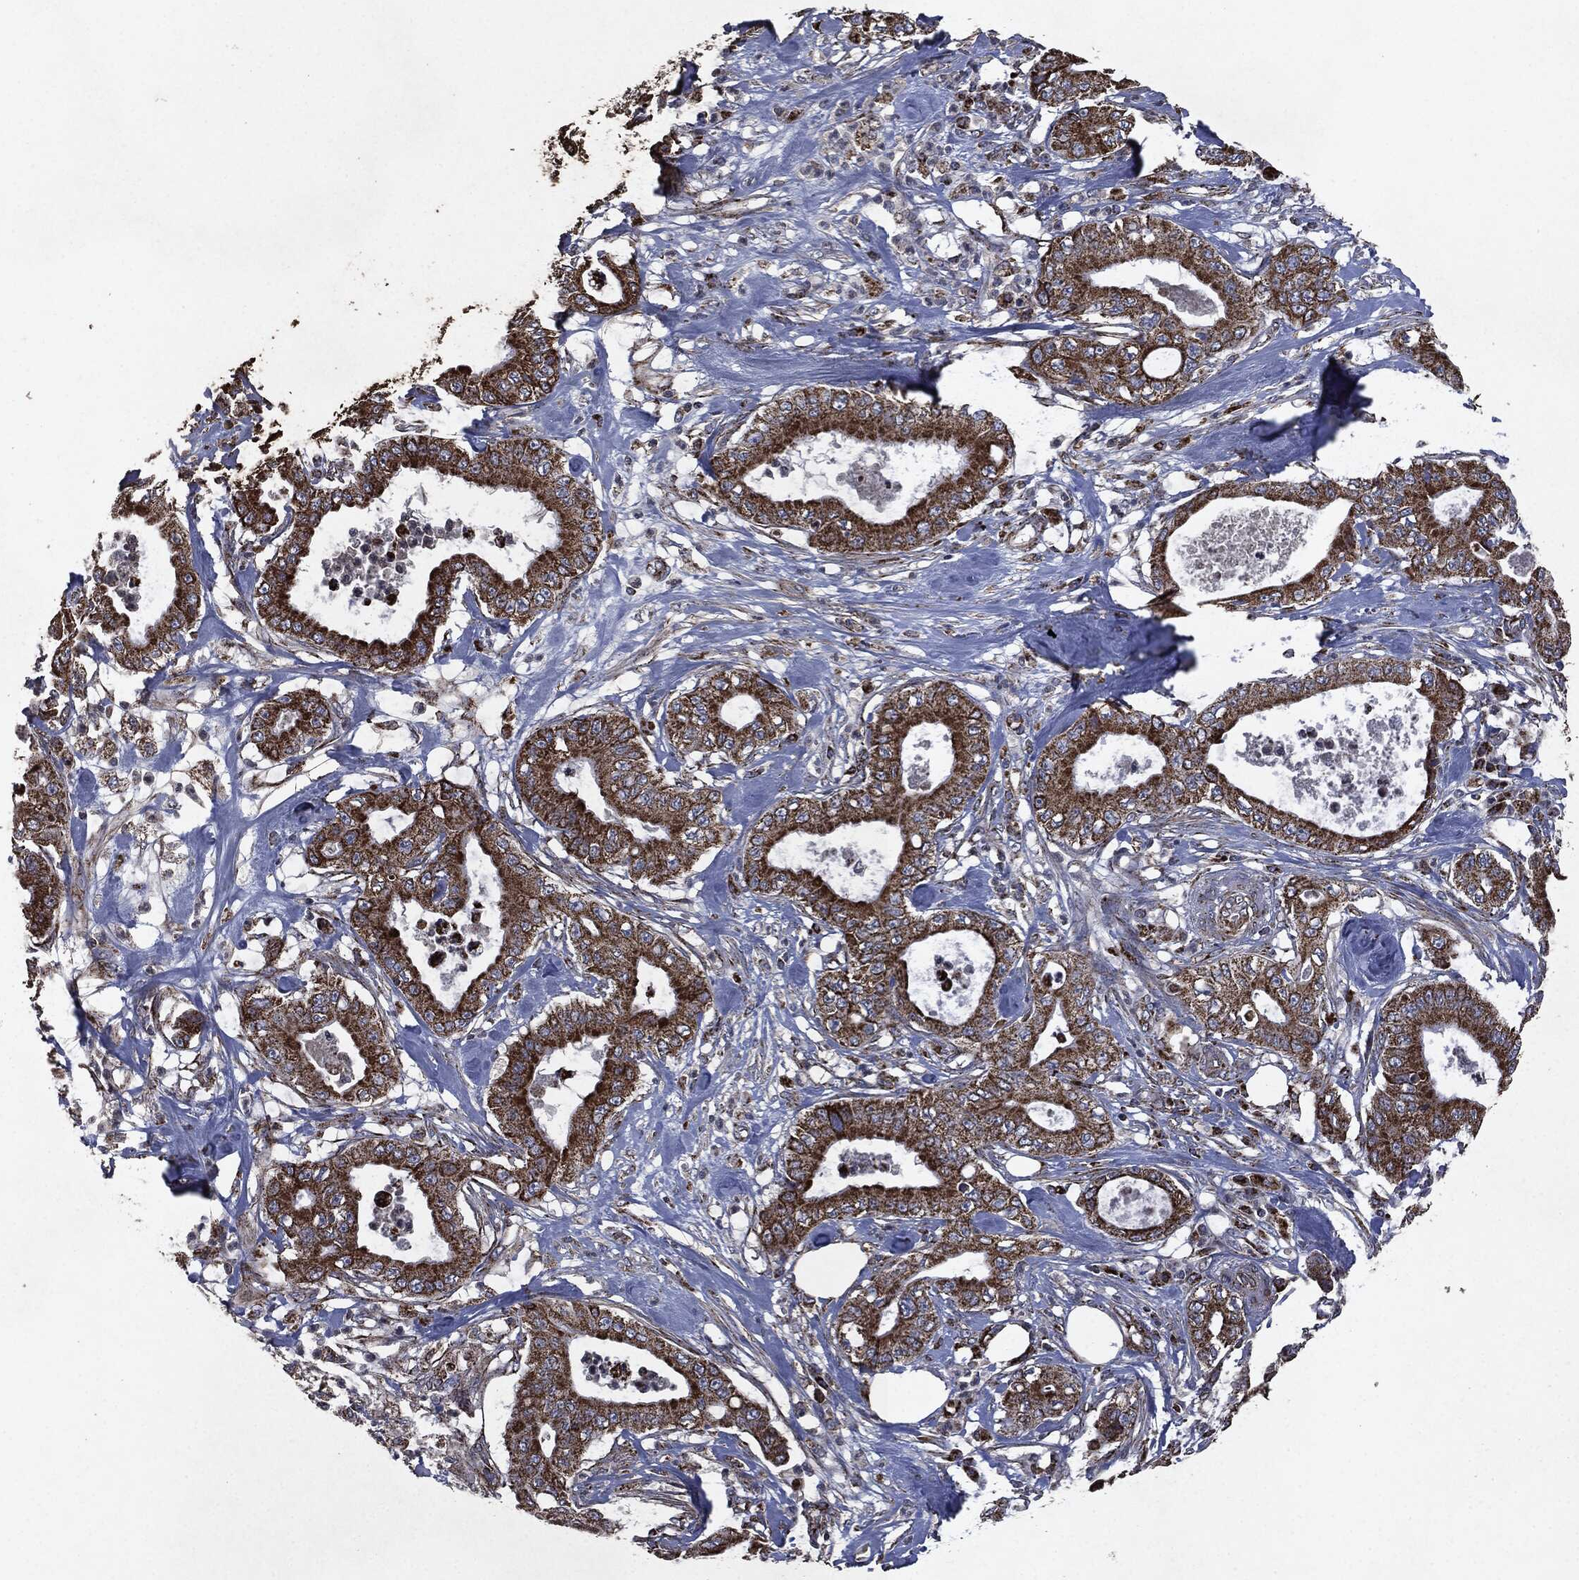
{"staining": {"intensity": "strong", "quantity": ">75%", "location": "cytoplasmic/membranous"}, "tissue": "pancreatic cancer", "cell_type": "Tumor cells", "image_type": "cancer", "snomed": [{"axis": "morphology", "description": "Adenocarcinoma, NOS"}, {"axis": "topography", "description": "Pancreas"}], "caption": "Immunohistochemistry (IHC) photomicrograph of neoplastic tissue: pancreatic adenocarcinoma stained using IHC reveals high levels of strong protein expression localized specifically in the cytoplasmic/membranous of tumor cells, appearing as a cytoplasmic/membranous brown color.", "gene": "RYK", "patient": {"sex": "male", "age": 71}}